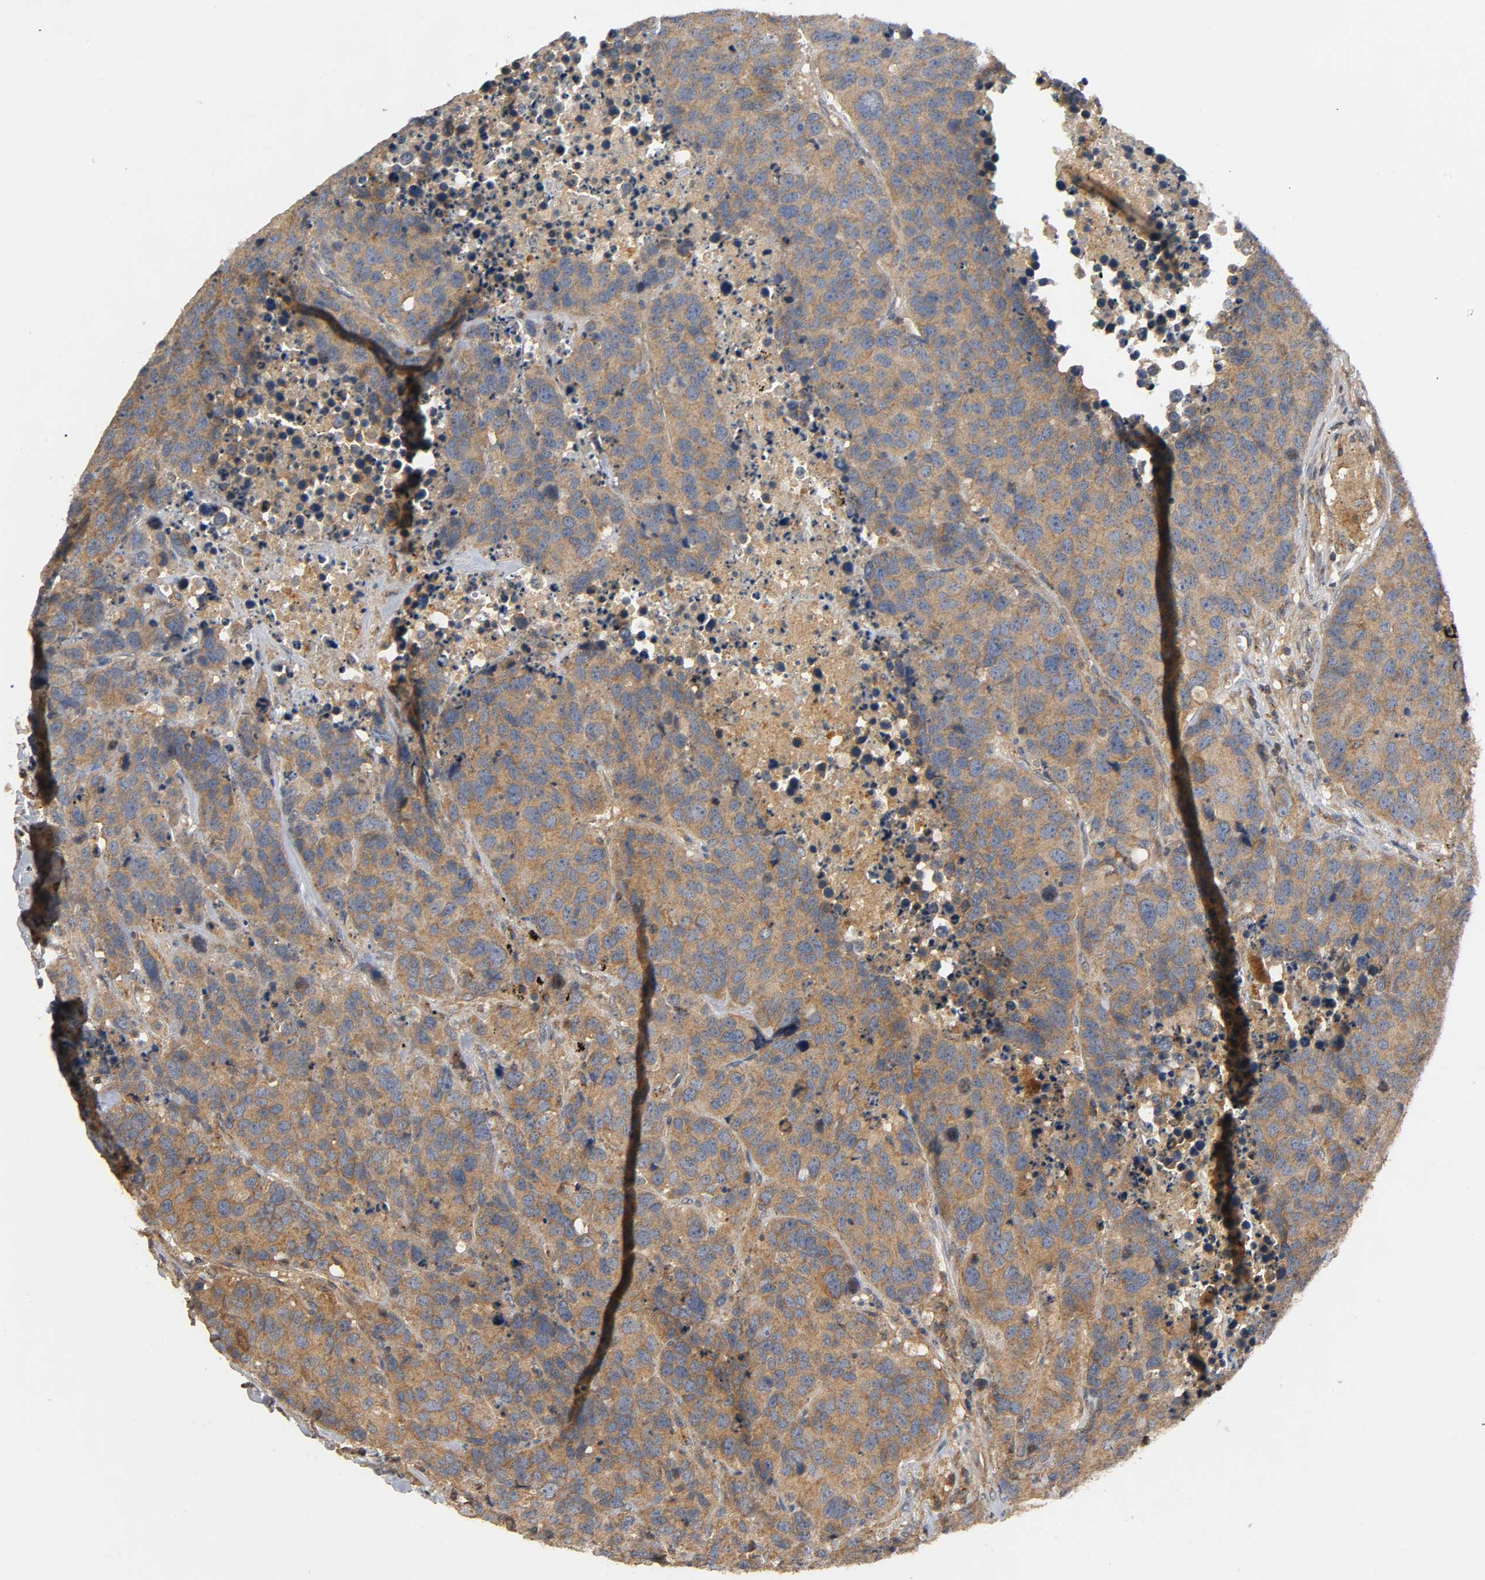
{"staining": {"intensity": "moderate", "quantity": ">75%", "location": "cytoplasmic/membranous"}, "tissue": "carcinoid", "cell_type": "Tumor cells", "image_type": "cancer", "snomed": [{"axis": "morphology", "description": "Carcinoid, malignant, NOS"}, {"axis": "topography", "description": "Lung"}], "caption": "A histopathology image of carcinoid stained for a protein displays moderate cytoplasmic/membranous brown staining in tumor cells.", "gene": "IKBKB", "patient": {"sex": "male", "age": 60}}